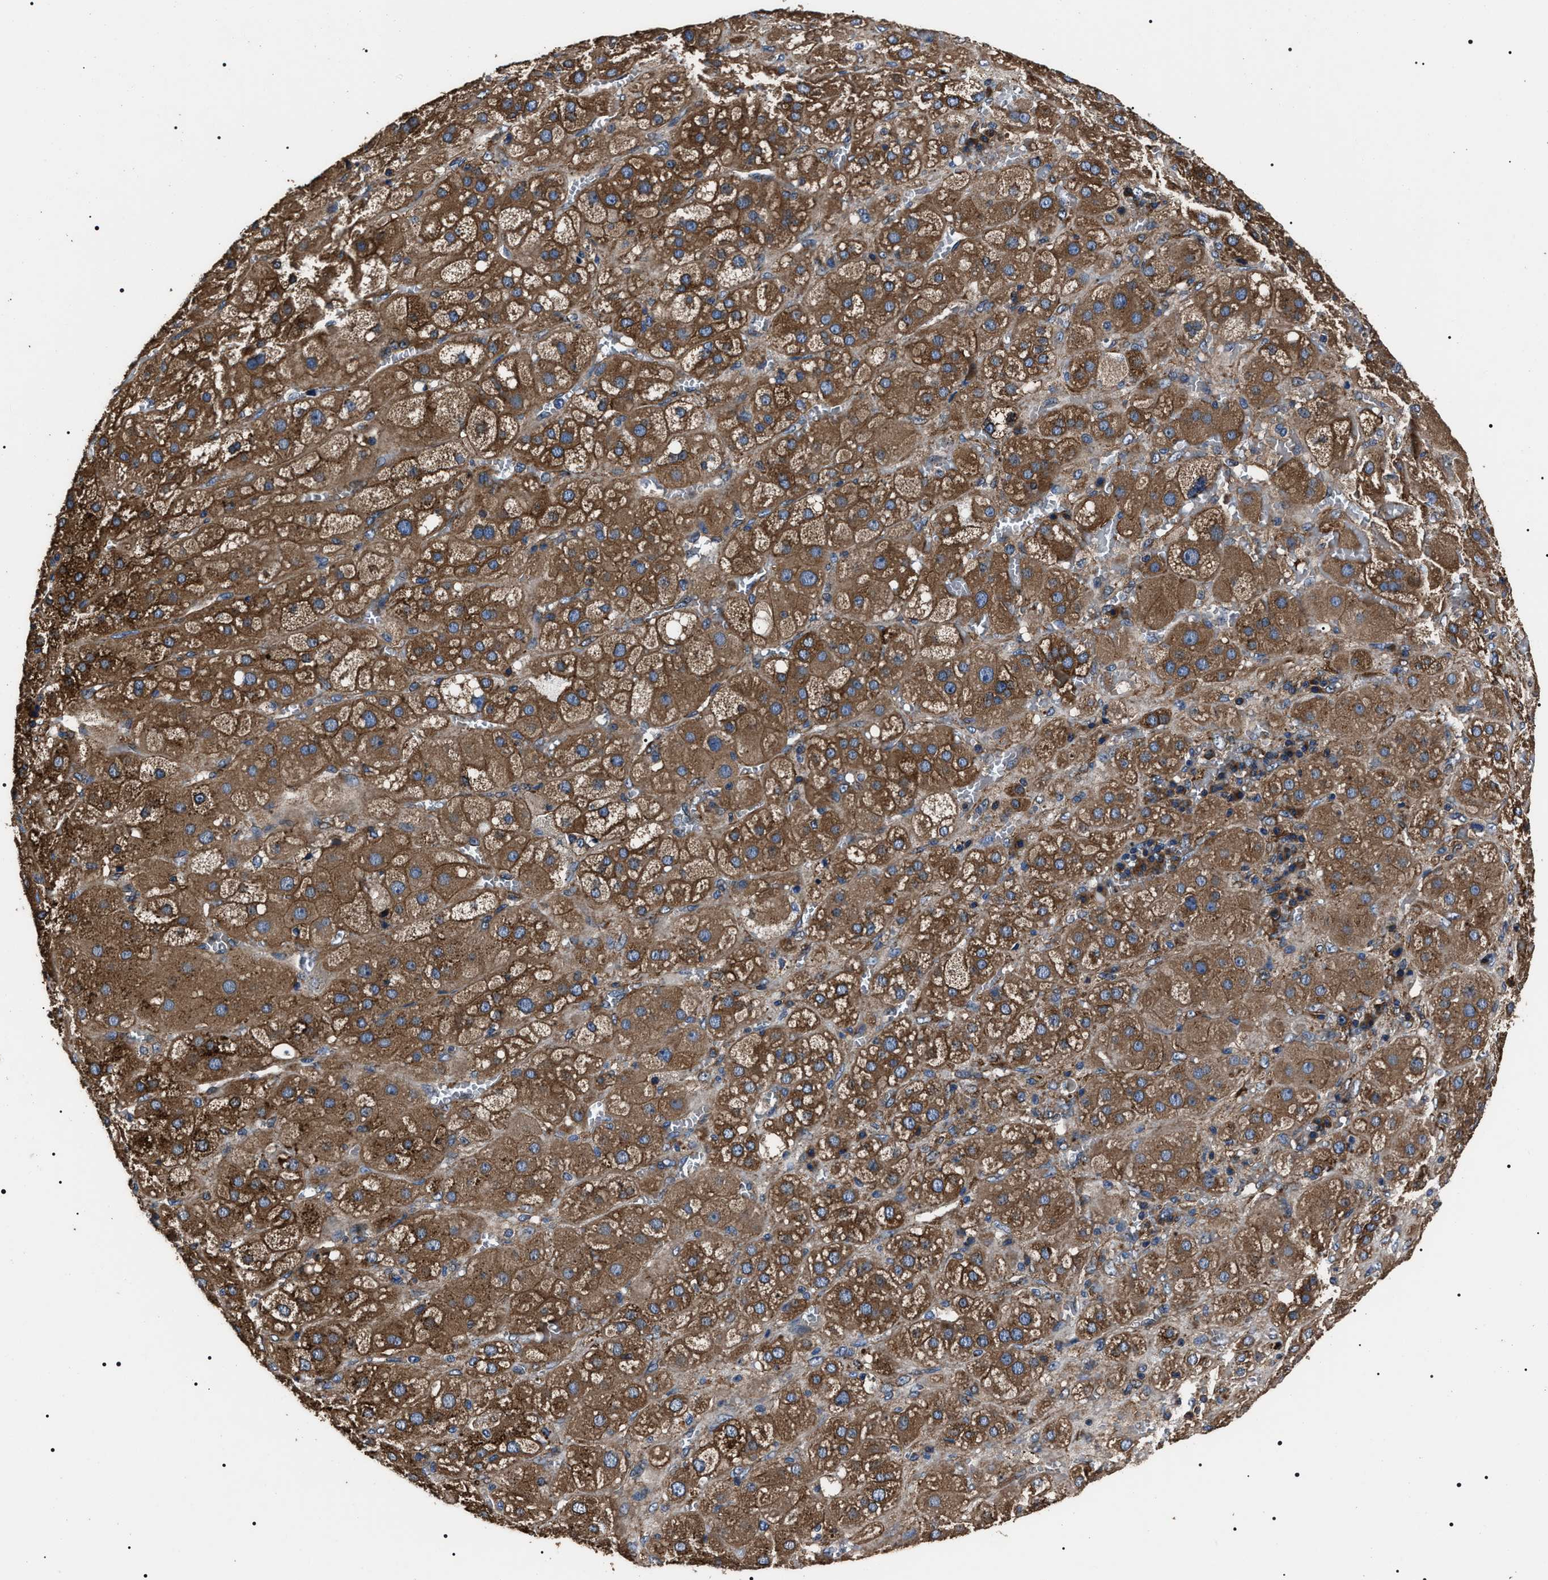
{"staining": {"intensity": "strong", "quantity": ">75%", "location": "cytoplasmic/membranous"}, "tissue": "adrenal gland", "cell_type": "Glandular cells", "image_type": "normal", "snomed": [{"axis": "morphology", "description": "Normal tissue, NOS"}, {"axis": "topography", "description": "Adrenal gland"}], "caption": "Normal adrenal gland was stained to show a protein in brown. There is high levels of strong cytoplasmic/membranous expression in approximately >75% of glandular cells. (brown staining indicates protein expression, while blue staining denotes nuclei).", "gene": "HSCB", "patient": {"sex": "female", "age": 47}}